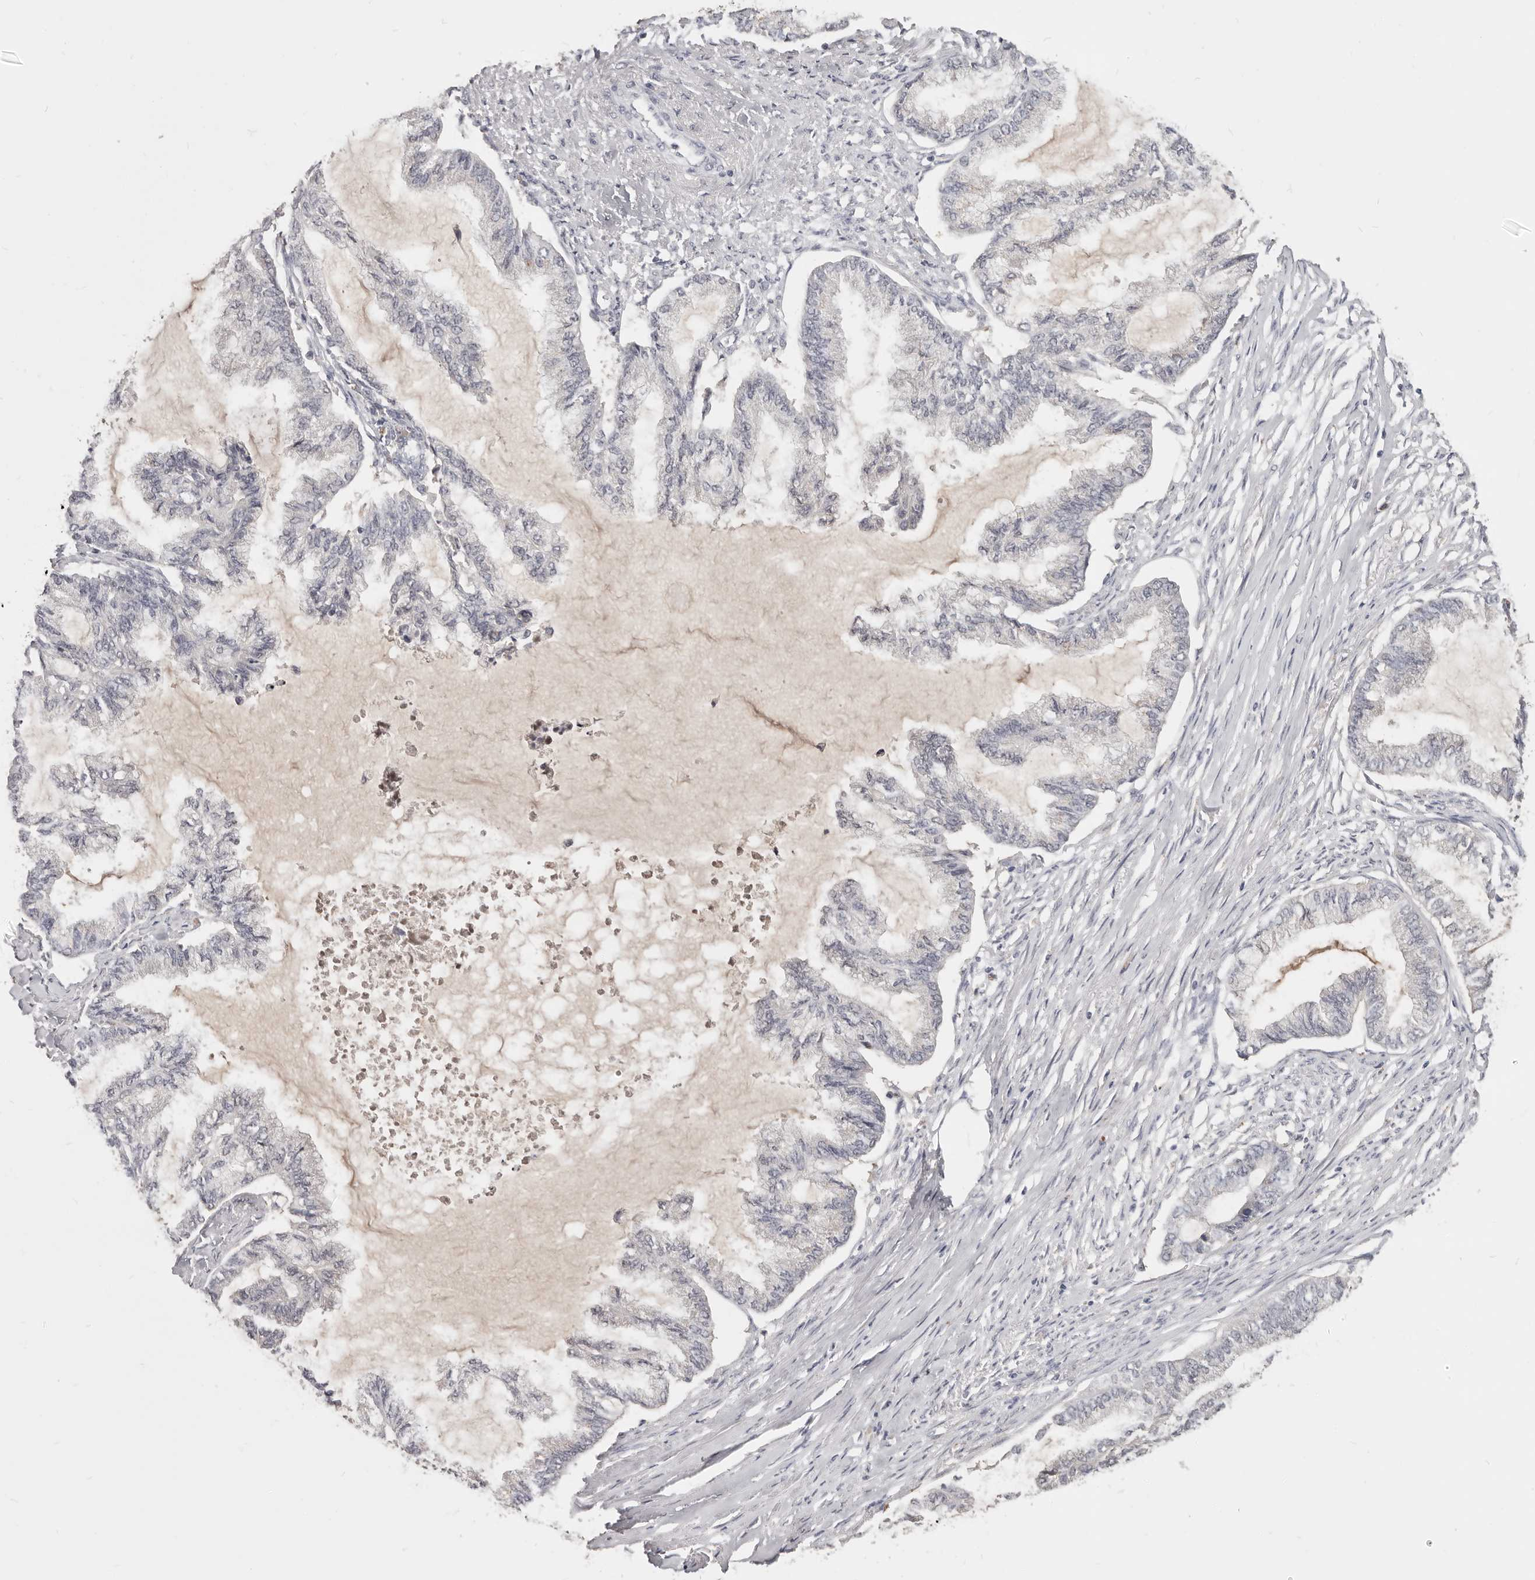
{"staining": {"intensity": "negative", "quantity": "none", "location": "none"}, "tissue": "endometrial cancer", "cell_type": "Tumor cells", "image_type": "cancer", "snomed": [{"axis": "morphology", "description": "Adenocarcinoma, NOS"}, {"axis": "topography", "description": "Endometrium"}], "caption": "A high-resolution micrograph shows immunohistochemistry (IHC) staining of endometrial adenocarcinoma, which displays no significant staining in tumor cells. (Stains: DAB immunohistochemistry with hematoxylin counter stain, Microscopy: brightfield microscopy at high magnification).", "gene": "TSPAN13", "patient": {"sex": "female", "age": 86}}